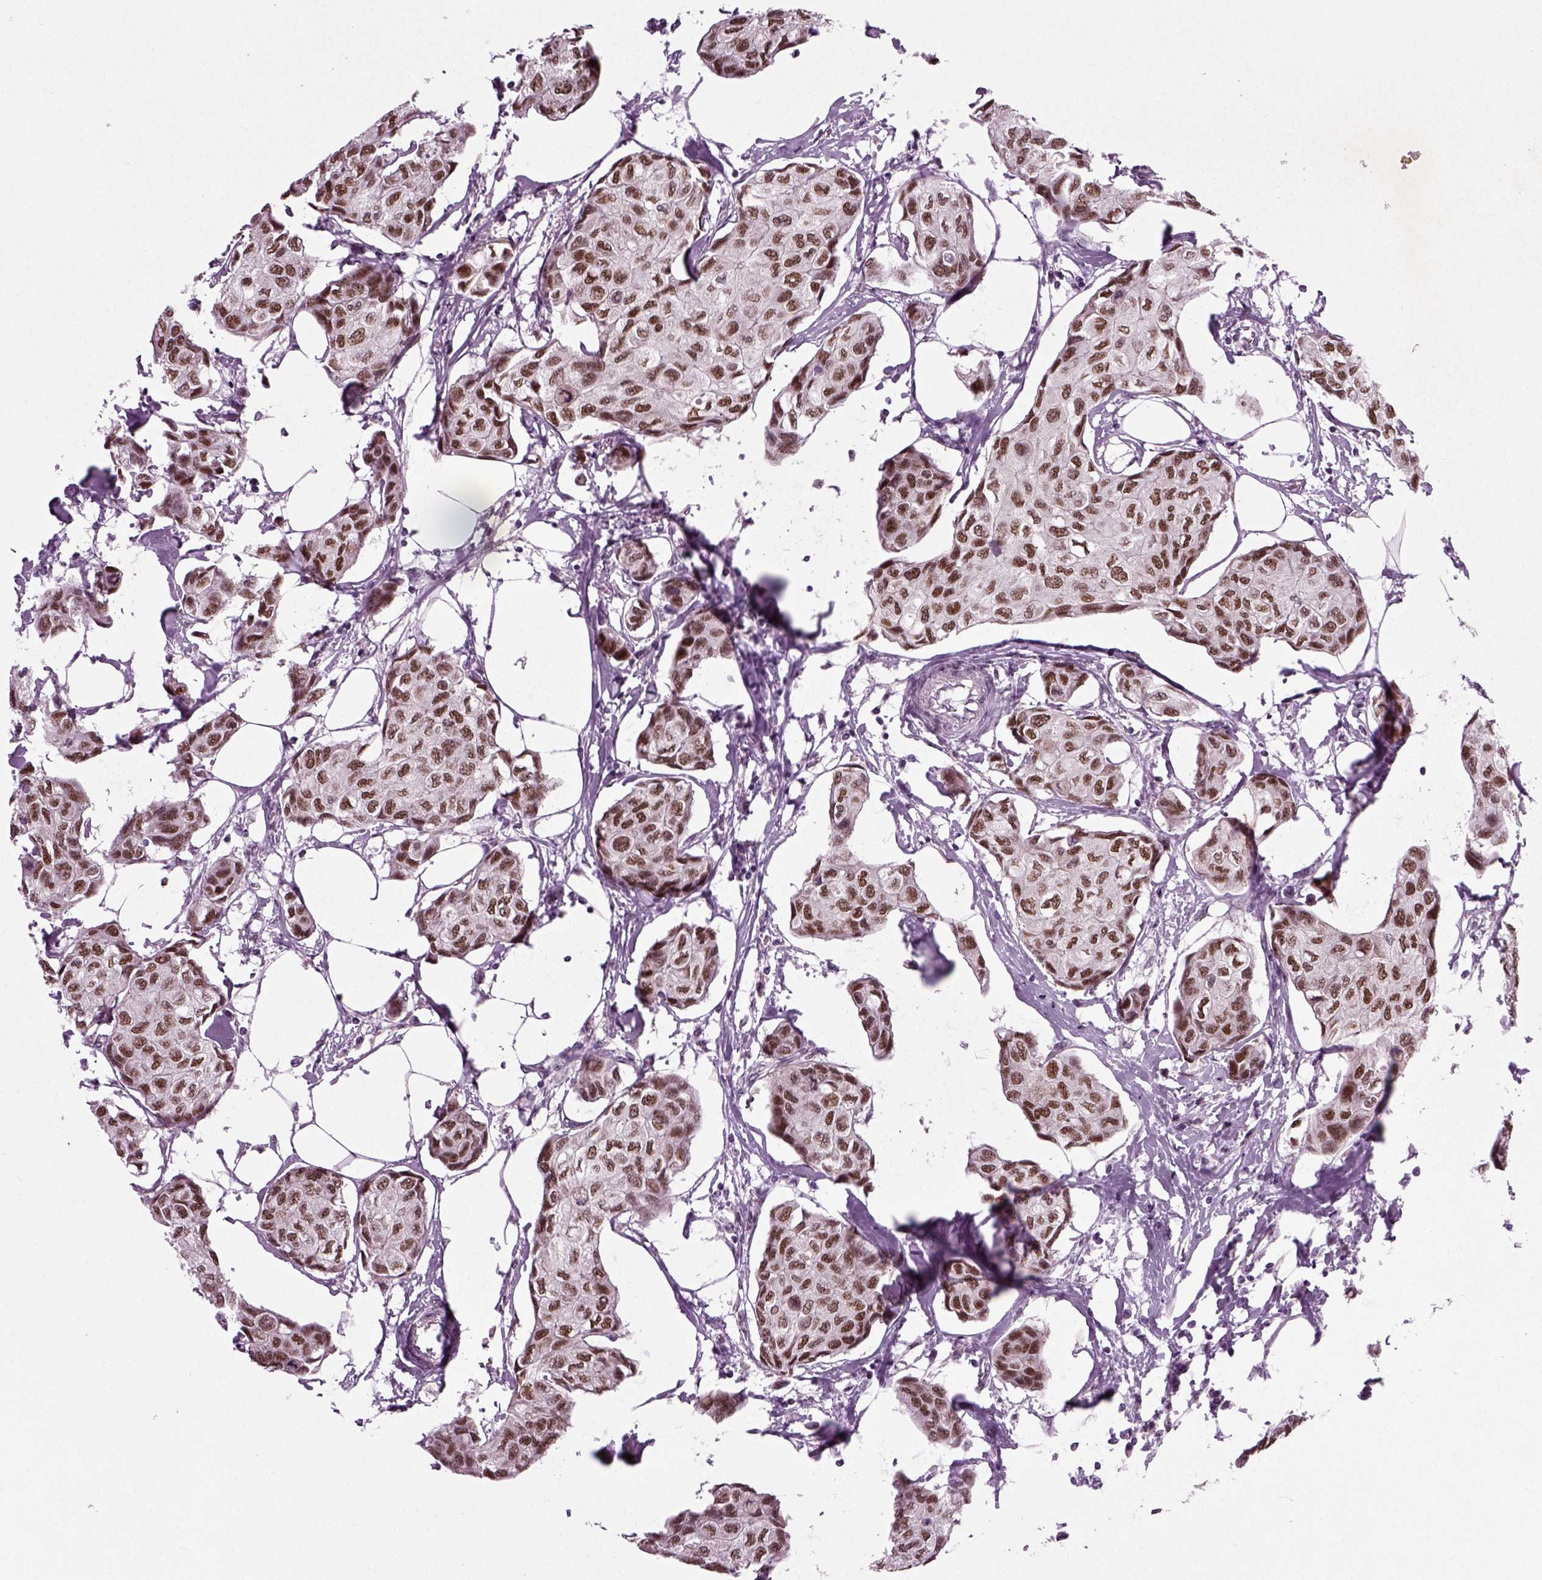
{"staining": {"intensity": "strong", "quantity": ">75%", "location": "nuclear"}, "tissue": "breast cancer", "cell_type": "Tumor cells", "image_type": "cancer", "snomed": [{"axis": "morphology", "description": "Duct carcinoma"}, {"axis": "topography", "description": "Breast"}], "caption": "A high amount of strong nuclear positivity is seen in approximately >75% of tumor cells in infiltrating ductal carcinoma (breast) tissue. The protein of interest is stained brown, and the nuclei are stained in blue (DAB IHC with brightfield microscopy, high magnification).", "gene": "RCOR3", "patient": {"sex": "female", "age": 80}}